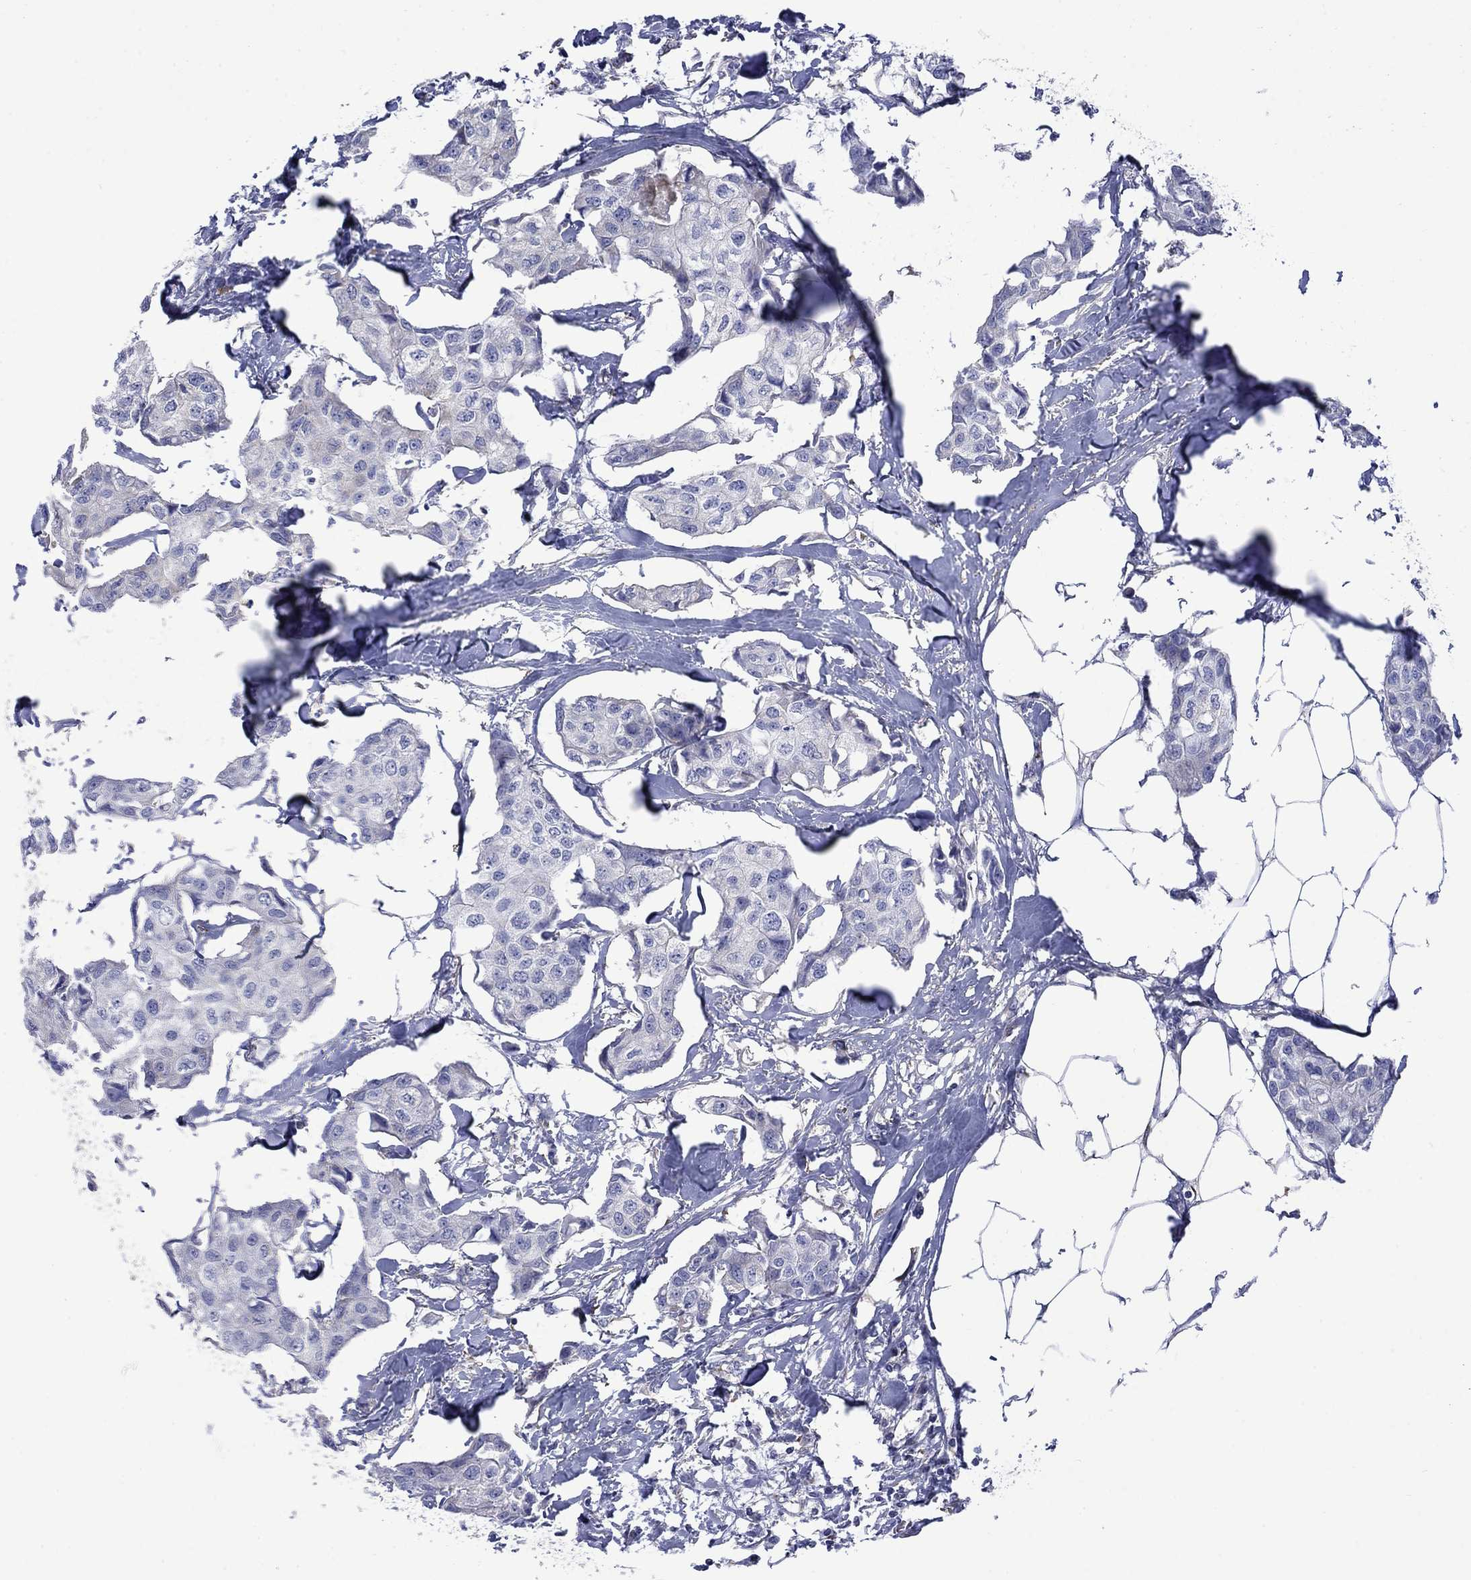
{"staining": {"intensity": "negative", "quantity": "none", "location": "none"}, "tissue": "breast cancer", "cell_type": "Tumor cells", "image_type": "cancer", "snomed": [{"axis": "morphology", "description": "Duct carcinoma"}, {"axis": "topography", "description": "Breast"}], "caption": "A micrograph of breast cancer stained for a protein exhibits no brown staining in tumor cells.", "gene": "CISD1", "patient": {"sex": "female", "age": 80}}